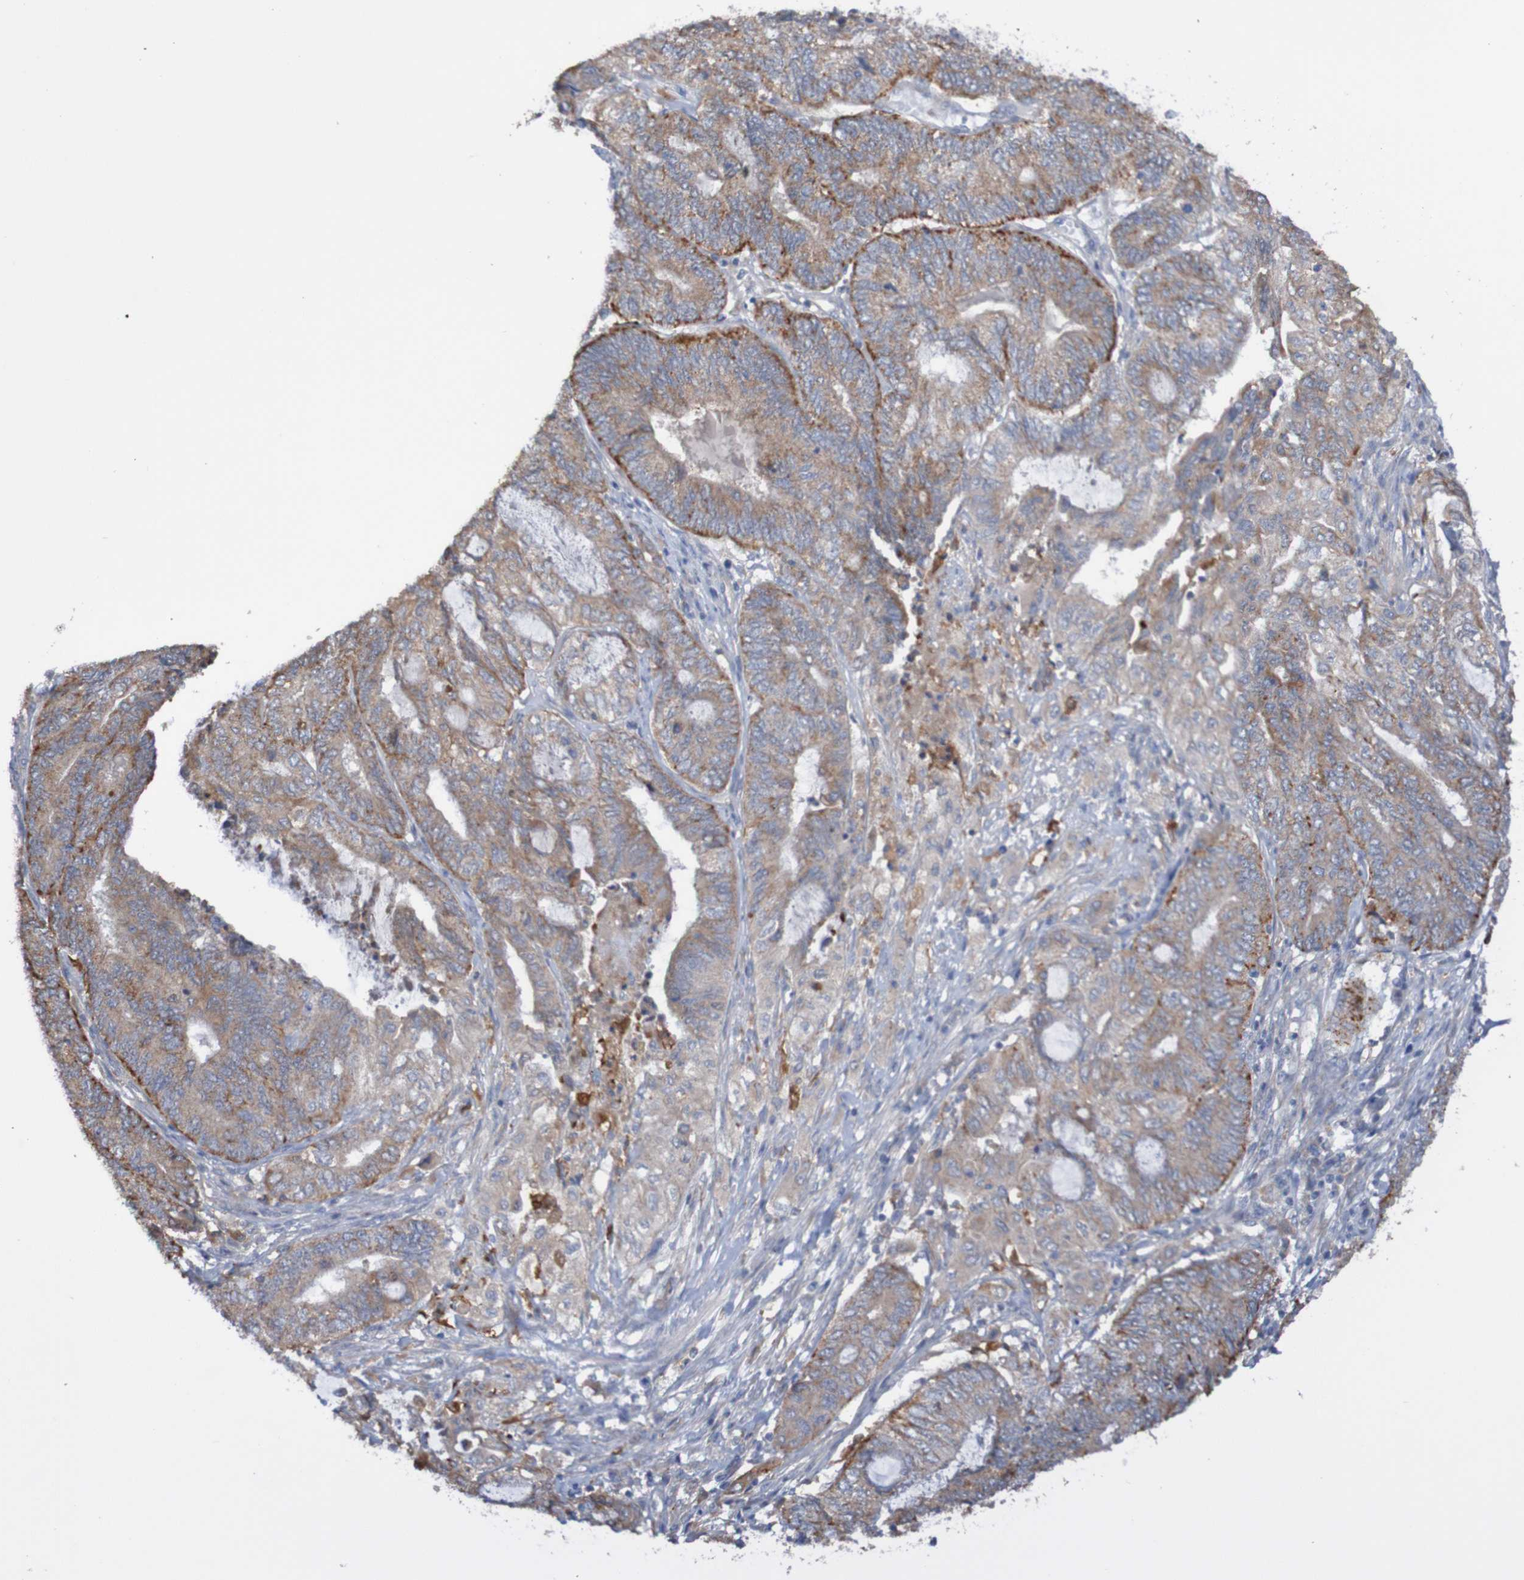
{"staining": {"intensity": "moderate", "quantity": "25%-75%", "location": "cytoplasmic/membranous"}, "tissue": "endometrial cancer", "cell_type": "Tumor cells", "image_type": "cancer", "snomed": [{"axis": "morphology", "description": "Adenocarcinoma, NOS"}, {"axis": "topography", "description": "Uterus"}, {"axis": "topography", "description": "Endometrium"}], "caption": "There is medium levels of moderate cytoplasmic/membranous expression in tumor cells of endometrial adenocarcinoma, as demonstrated by immunohistochemical staining (brown color).", "gene": "PHYH", "patient": {"sex": "female", "age": 70}}